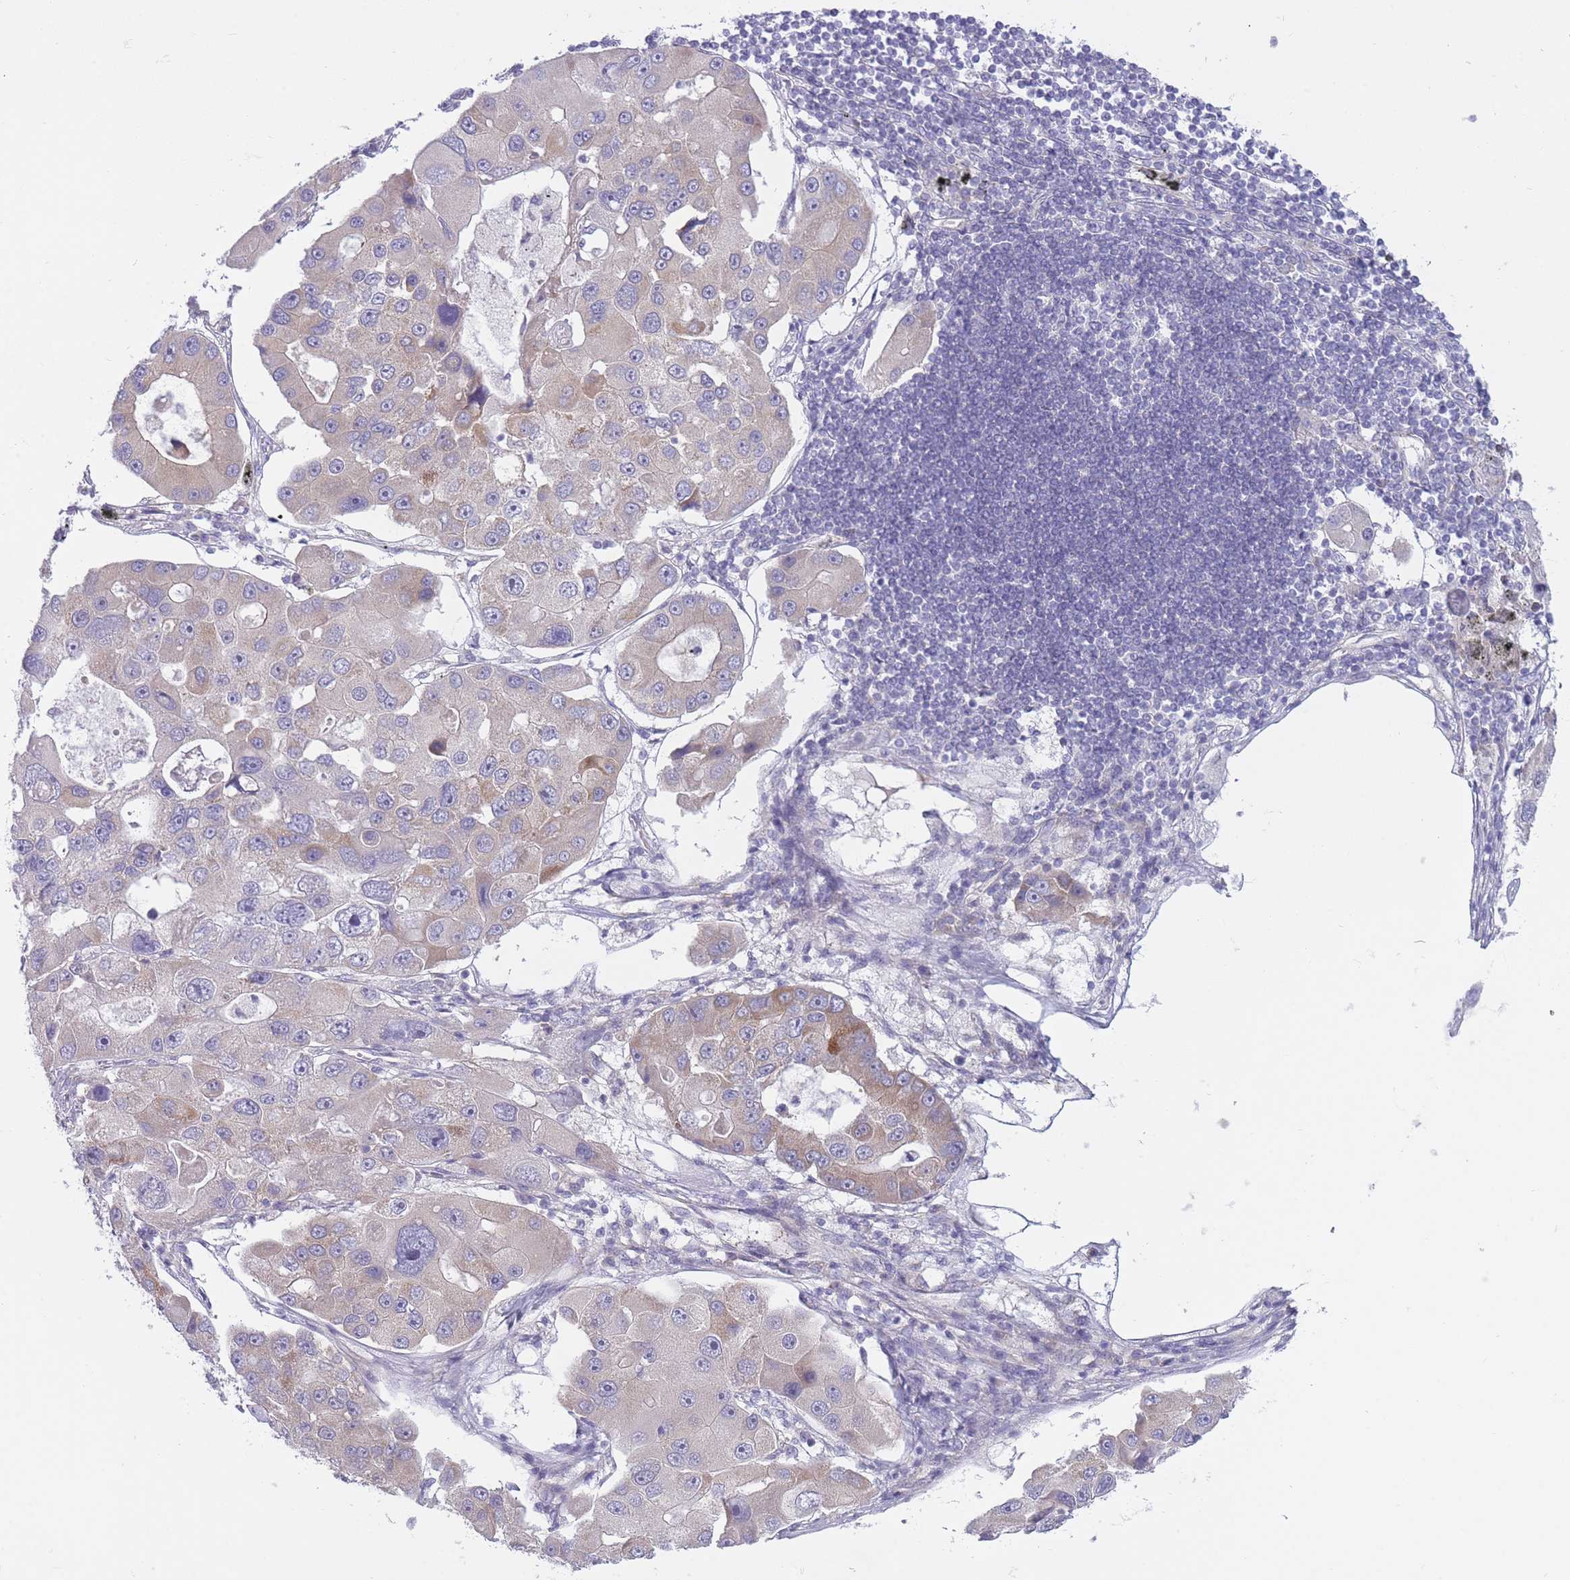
{"staining": {"intensity": "negative", "quantity": "none", "location": "none"}, "tissue": "lung cancer", "cell_type": "Tumor cells", "image_type": "cancer", "snomed": [{"axis": "morphology", "description": "Adenocarcinoma, NOS"}, {"axis": "topography", "description": "Lung"}], "caption": "IHC histopathology image of human lung cancer stained for a protein (brown), which shows no expression in tumor cells.", "gene": "PNPLA5", "patient": {"sex": "female", "age": 54}}